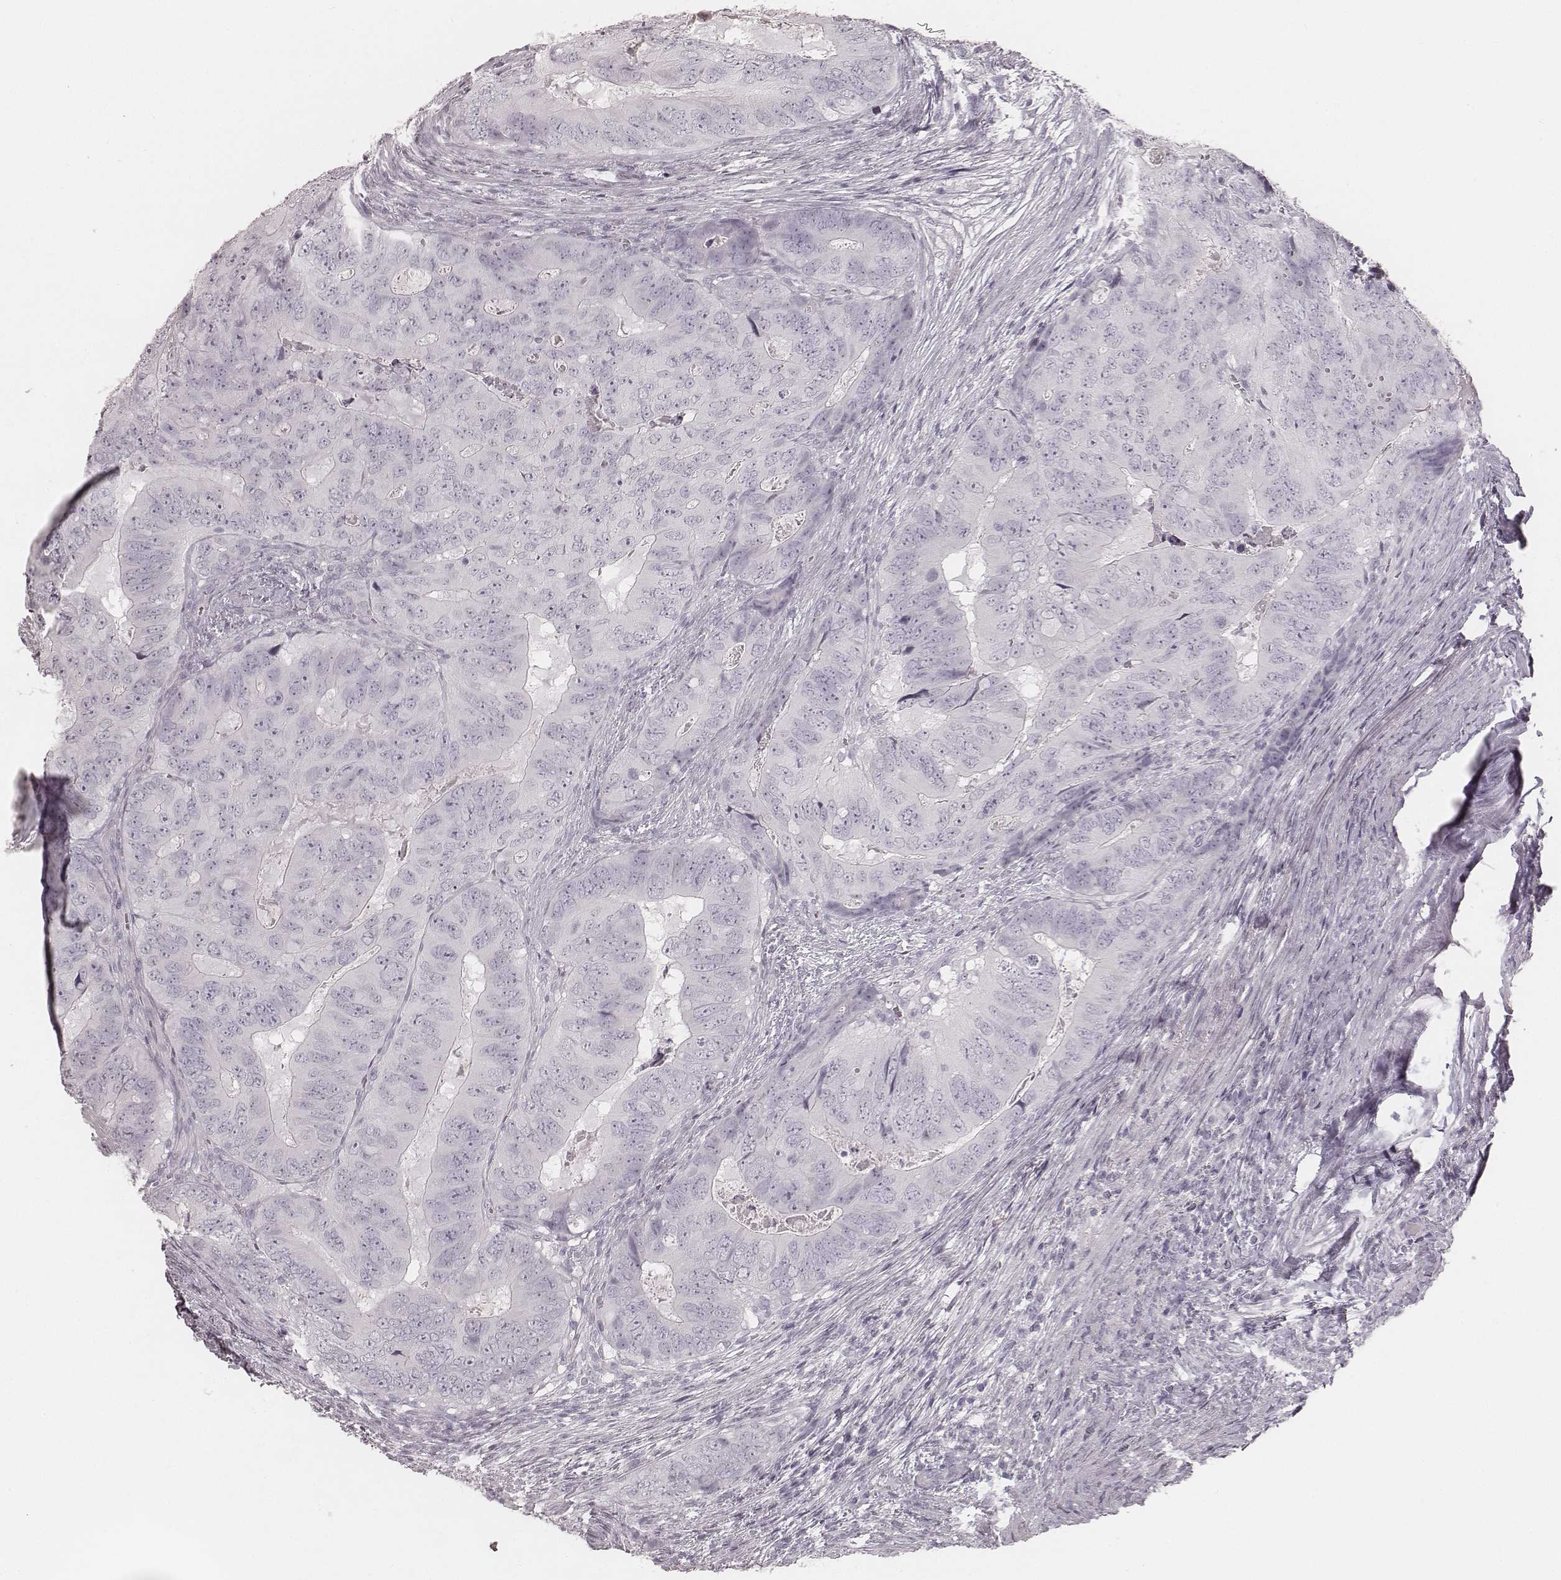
{"staining": {"intensity": "negative", "quantity": "none", "location": "none"}, "tissue": "colorectal cancer", "cell_type": "Tumor cells", "image_type": "cancer", "snomed": [{"axis": "morphology", "description": "Adenocarcinoma, NOS"}, {"axis": "topography", "description": "Colon"}], "caption": "Tumor cells show no significant staining in adenocarcinoma (colorectal). Brightfield microscopy of IHC stained with DAB (brown) and hematoxylin (blue), captured at high magnification.", "gene": "KRT31", "patient": {"sex": "male", "age": 79}}